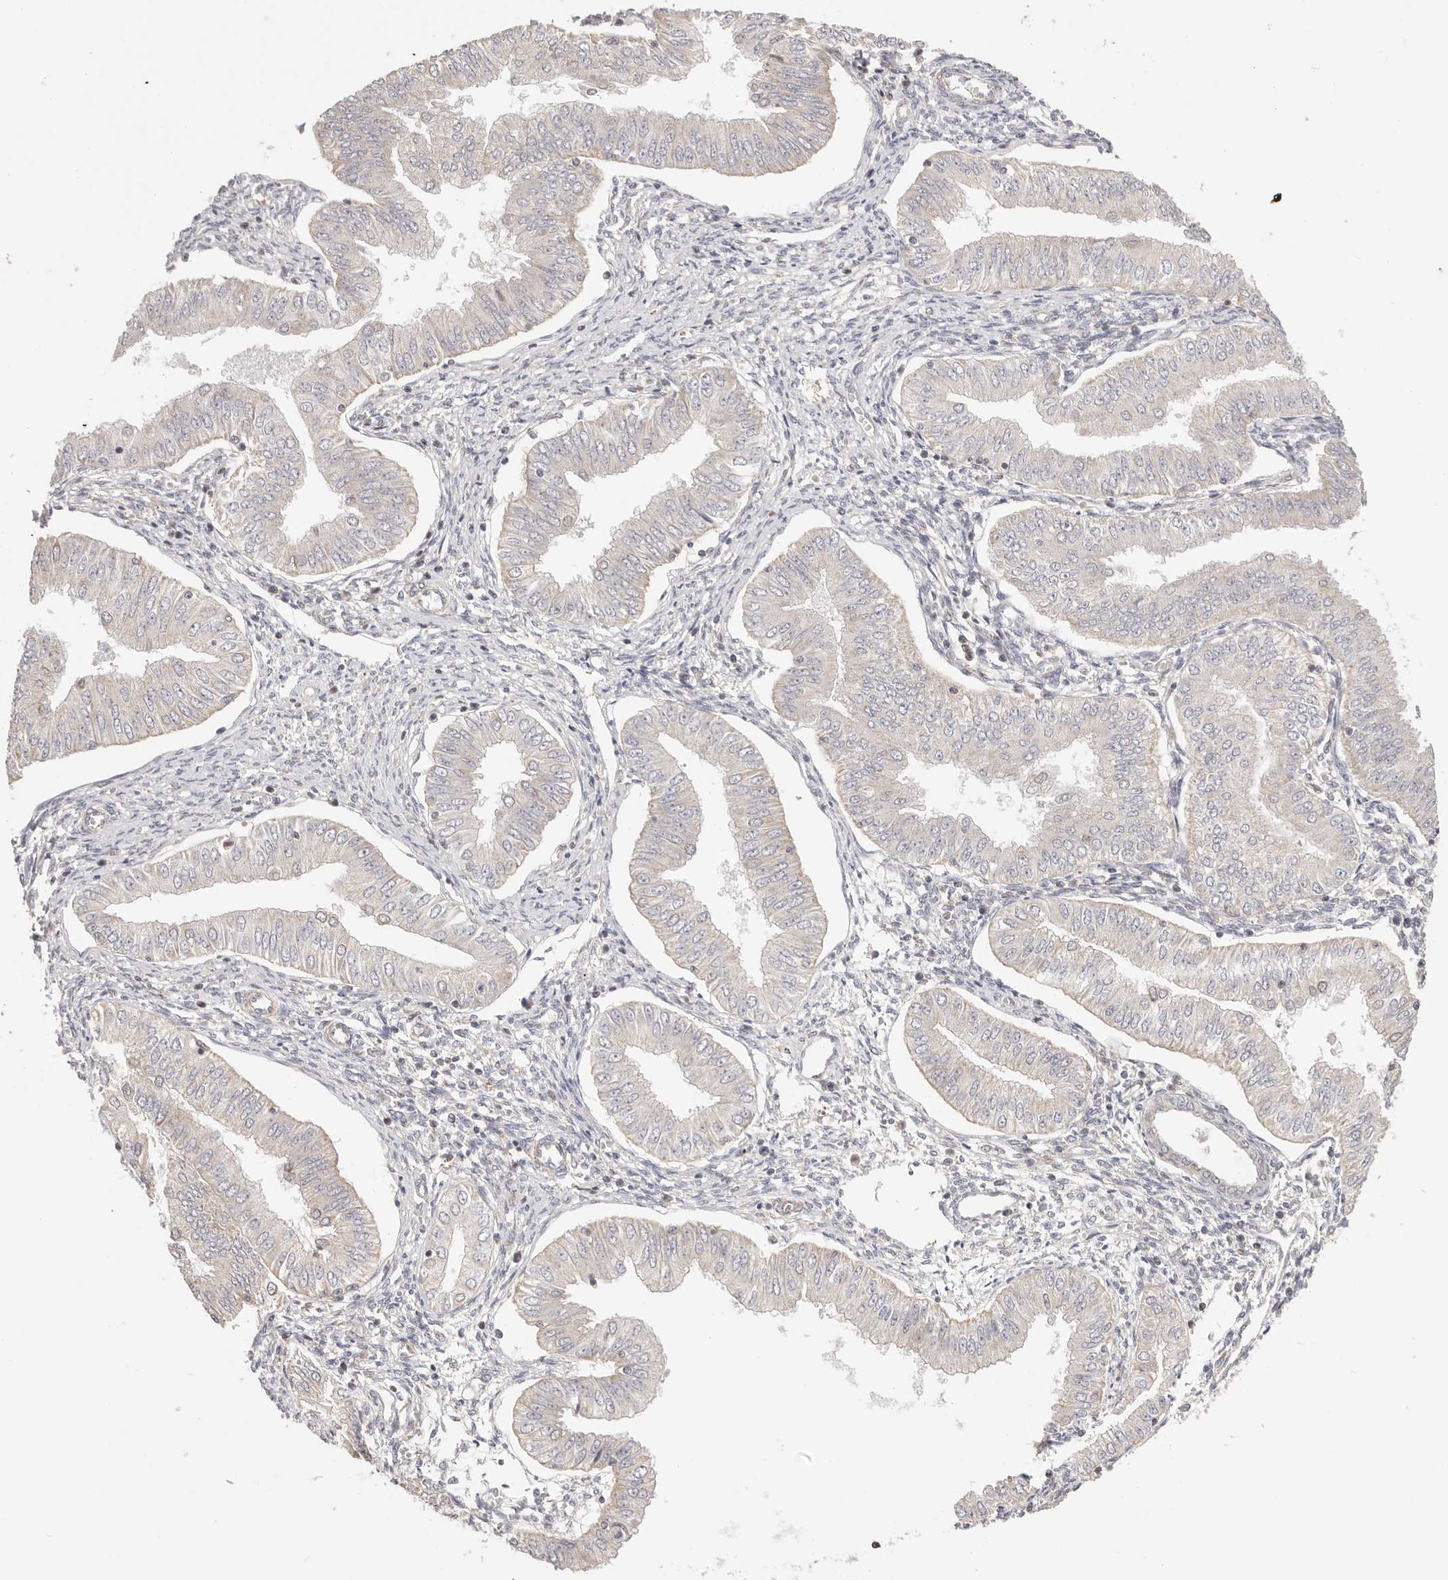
{"staining": {"intensity": "negative", "quantity": "none", "location": "none"}, "tissue": "endometrial cancer", "cell_type": "Tumor cells", "image_type": "cancer", "snomed": [{"axis": "morphology", "description": "Normal tissue, NOS"}, {"axis": "morphology", "description": "Adenocarcinoma, NOS"}, {"axis": "topography", "description": "Endometrium"}], "caption": "The IHC micrograph has no significant expression in tumor cells of endometrial adenocarcinoma tissue.", "gene": "KCMF1", "patient": {"sex": "female", "age": 53}}